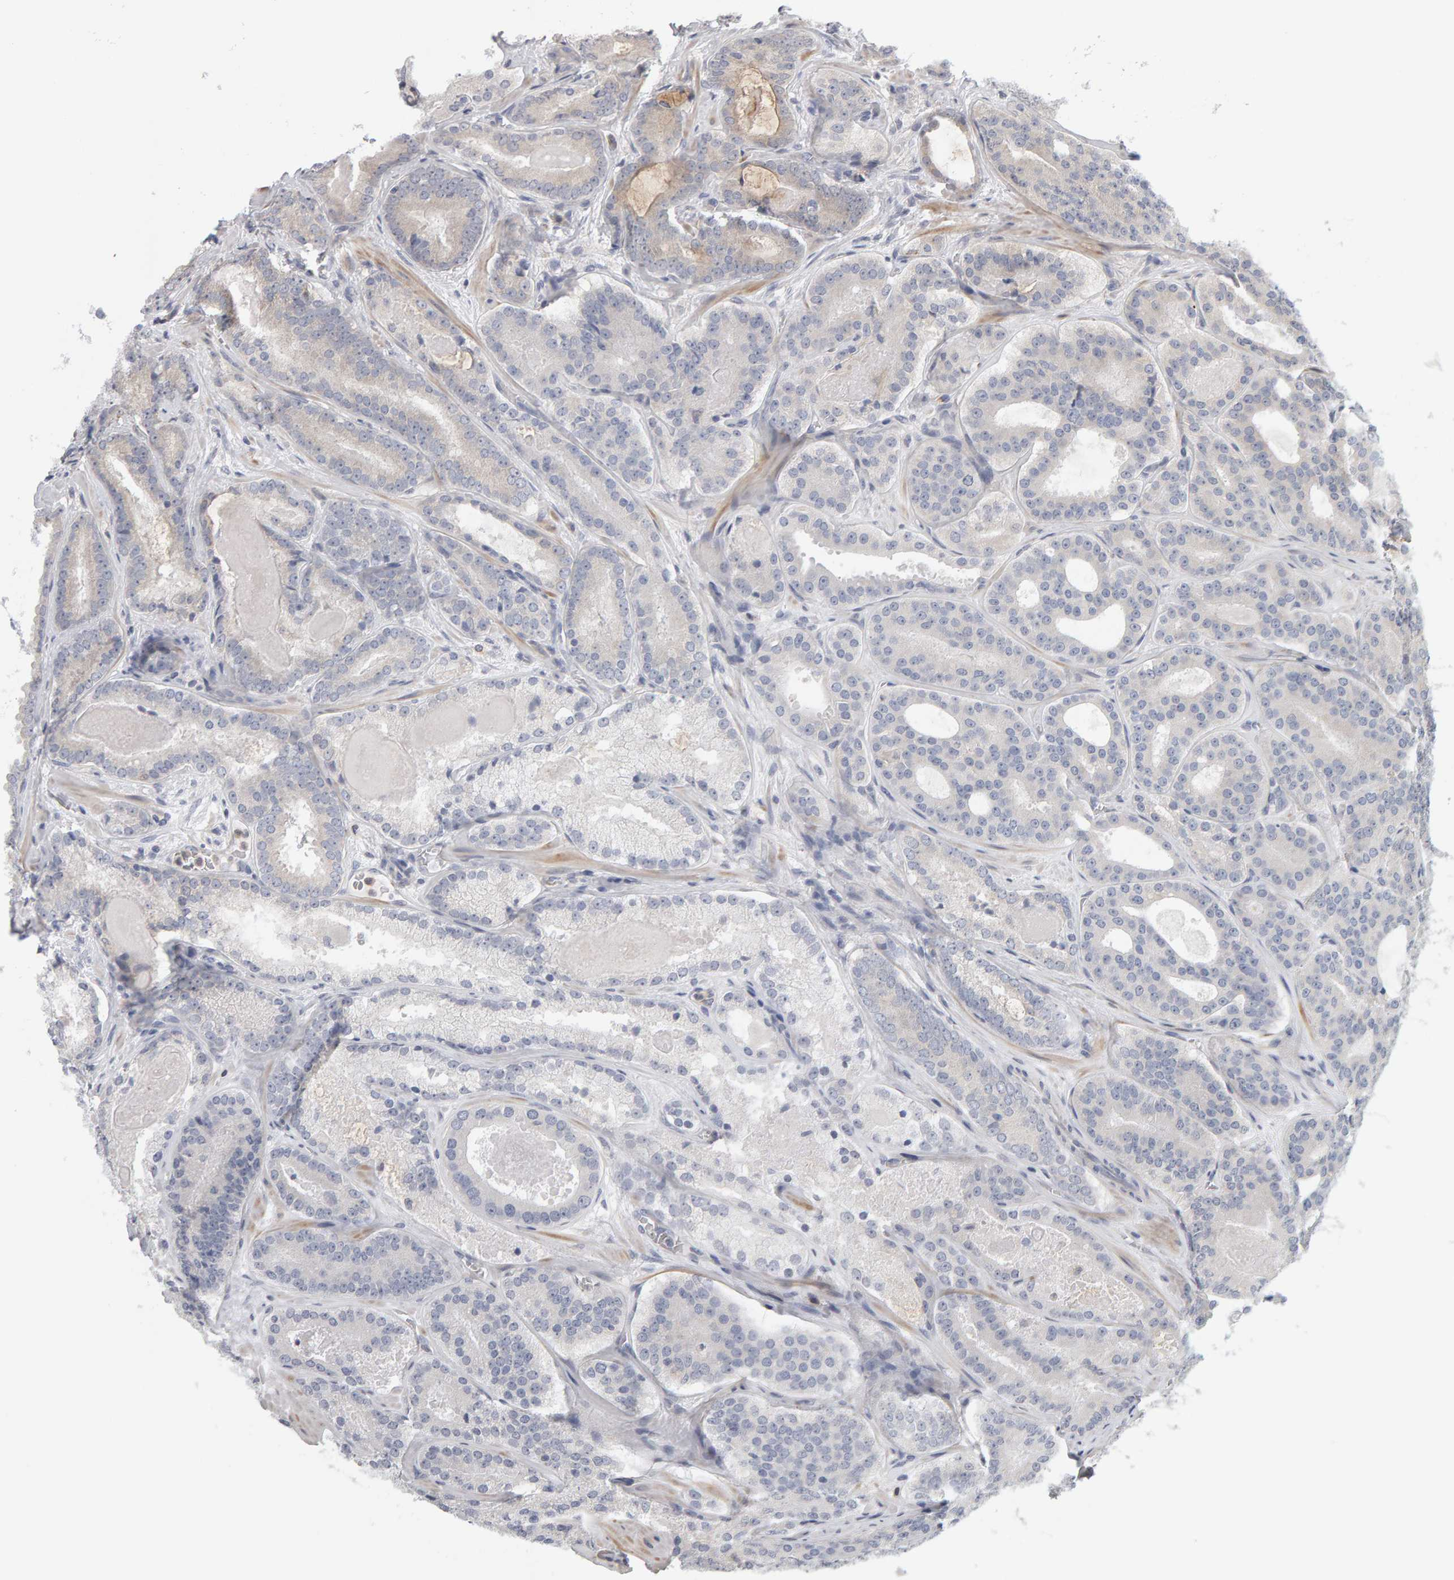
{"staining": {"intensity": "negative", "quantity": "none", "location": "none"}, "tissue": "prostate cancer", "cell_type": "Tumor cells", "image_type": "cancer", "snomed": [{"axis": "morphology", "description": "Adenocarcinoma, High grade"}, {"axis": "topography", "description": "Prostate"}], "caption": "IHC of adenocarcinoma (high-grade) (prostate) reveals no expression in tumor cells.", "gene": "MSRA", "patient": {"sex": "male", "age": 60}}